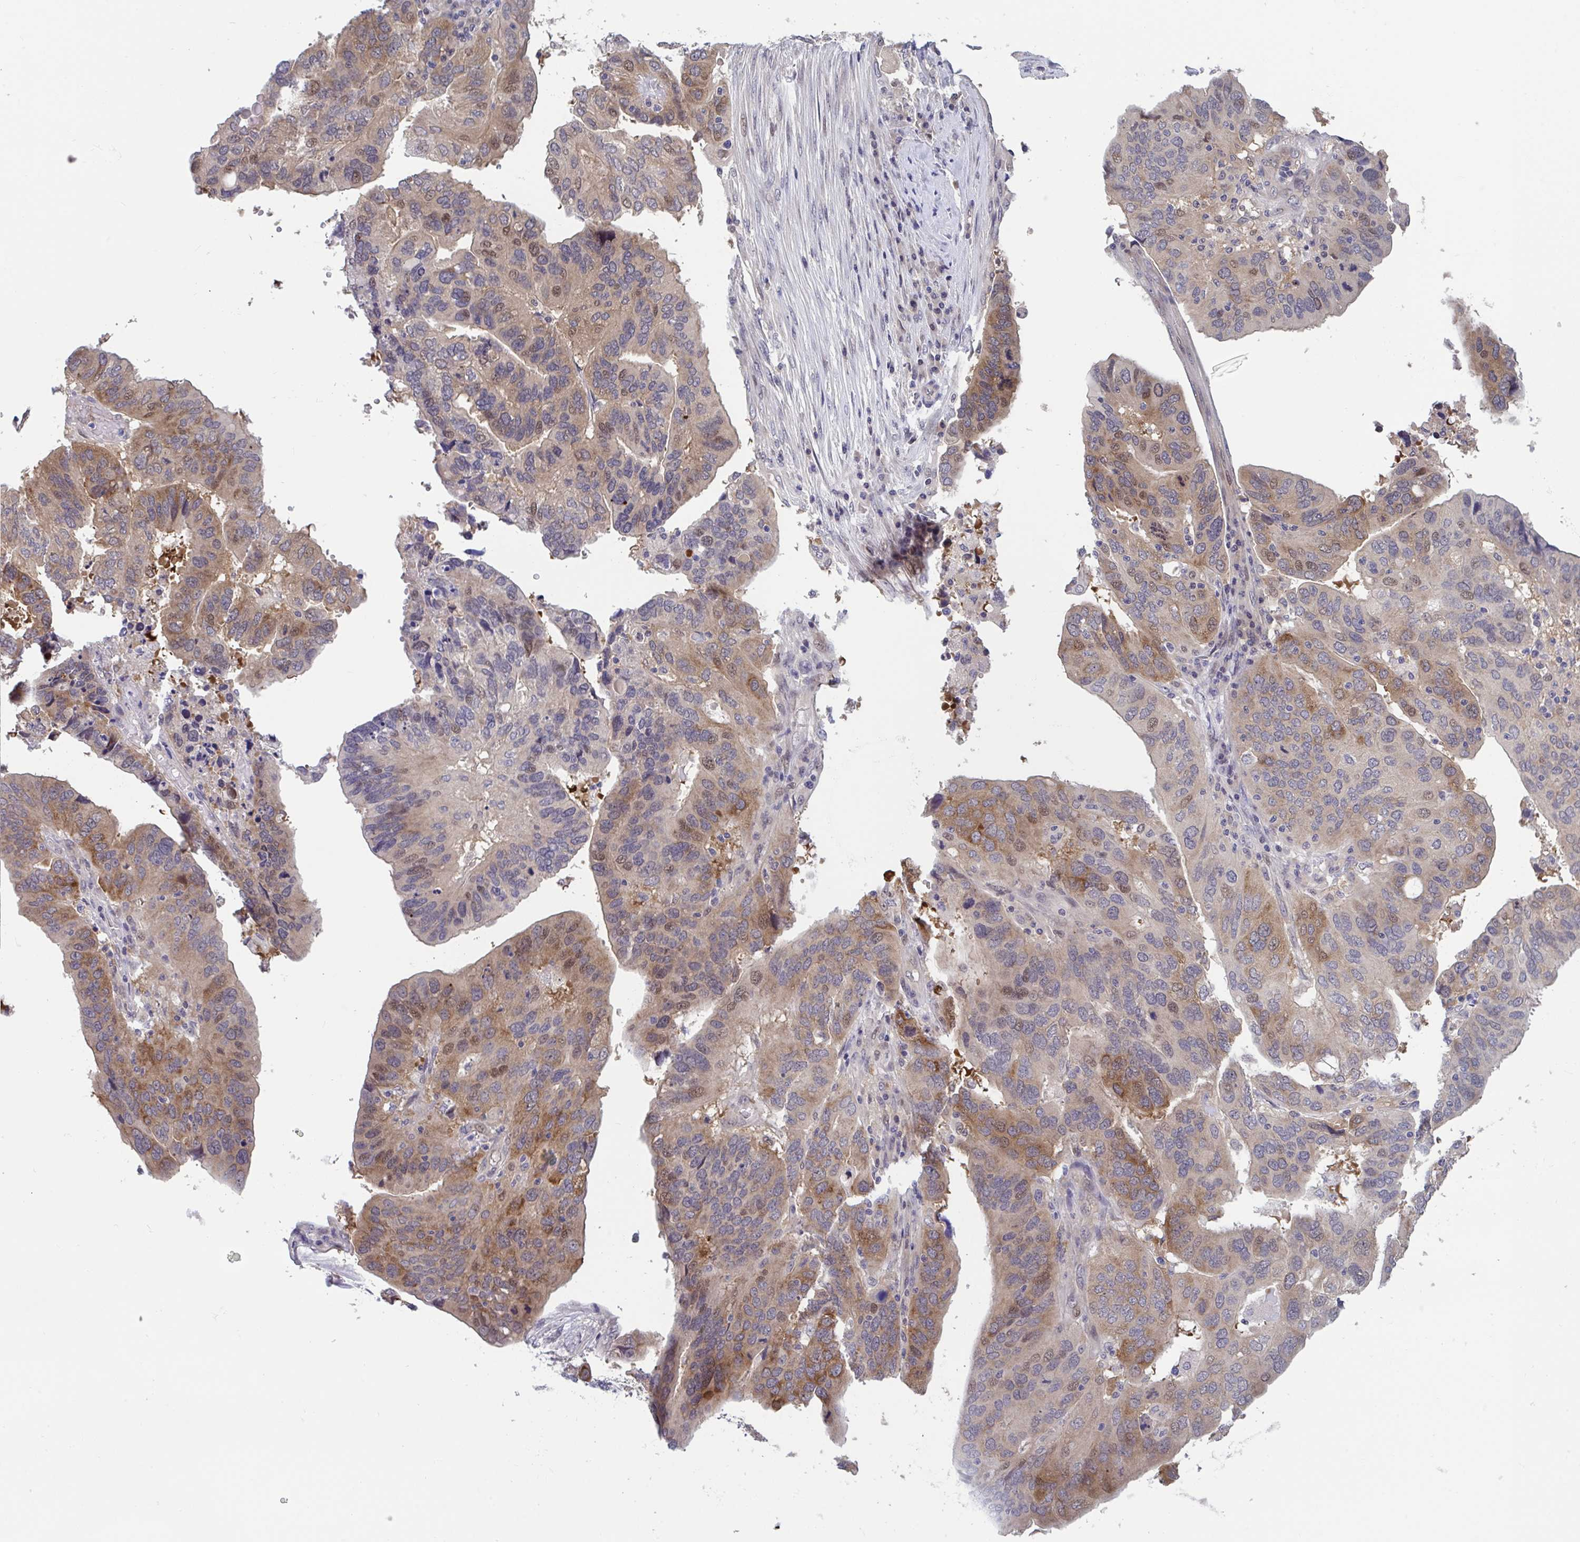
{"staining": {"intensity": "moderate", "quantity": "<25%", "location": "cytoplasmic/membranous,nuclear"}, "tissue": "ovarian cancer", "cell_type": "Tumor cells", "image_type": "cancer", "snomed": [{"axis": "morphology", "description": "Cystadenocarcinoma, serous, NOS"}, {"axis": "topography", "description": "Ovary"}], "caption": "This histopathology image displays serous cystadenocarcinoma (ovarian) stained with immunohistochemistry (IHC) to label a protein in brown. The cytoplasmic/membranous and nuclear of tumor cells show moderate positivity for the protein. Nuclei are counter-stained blue.", "gene": "RIOK1", "patient": {"sex": "female", "age": 79}}